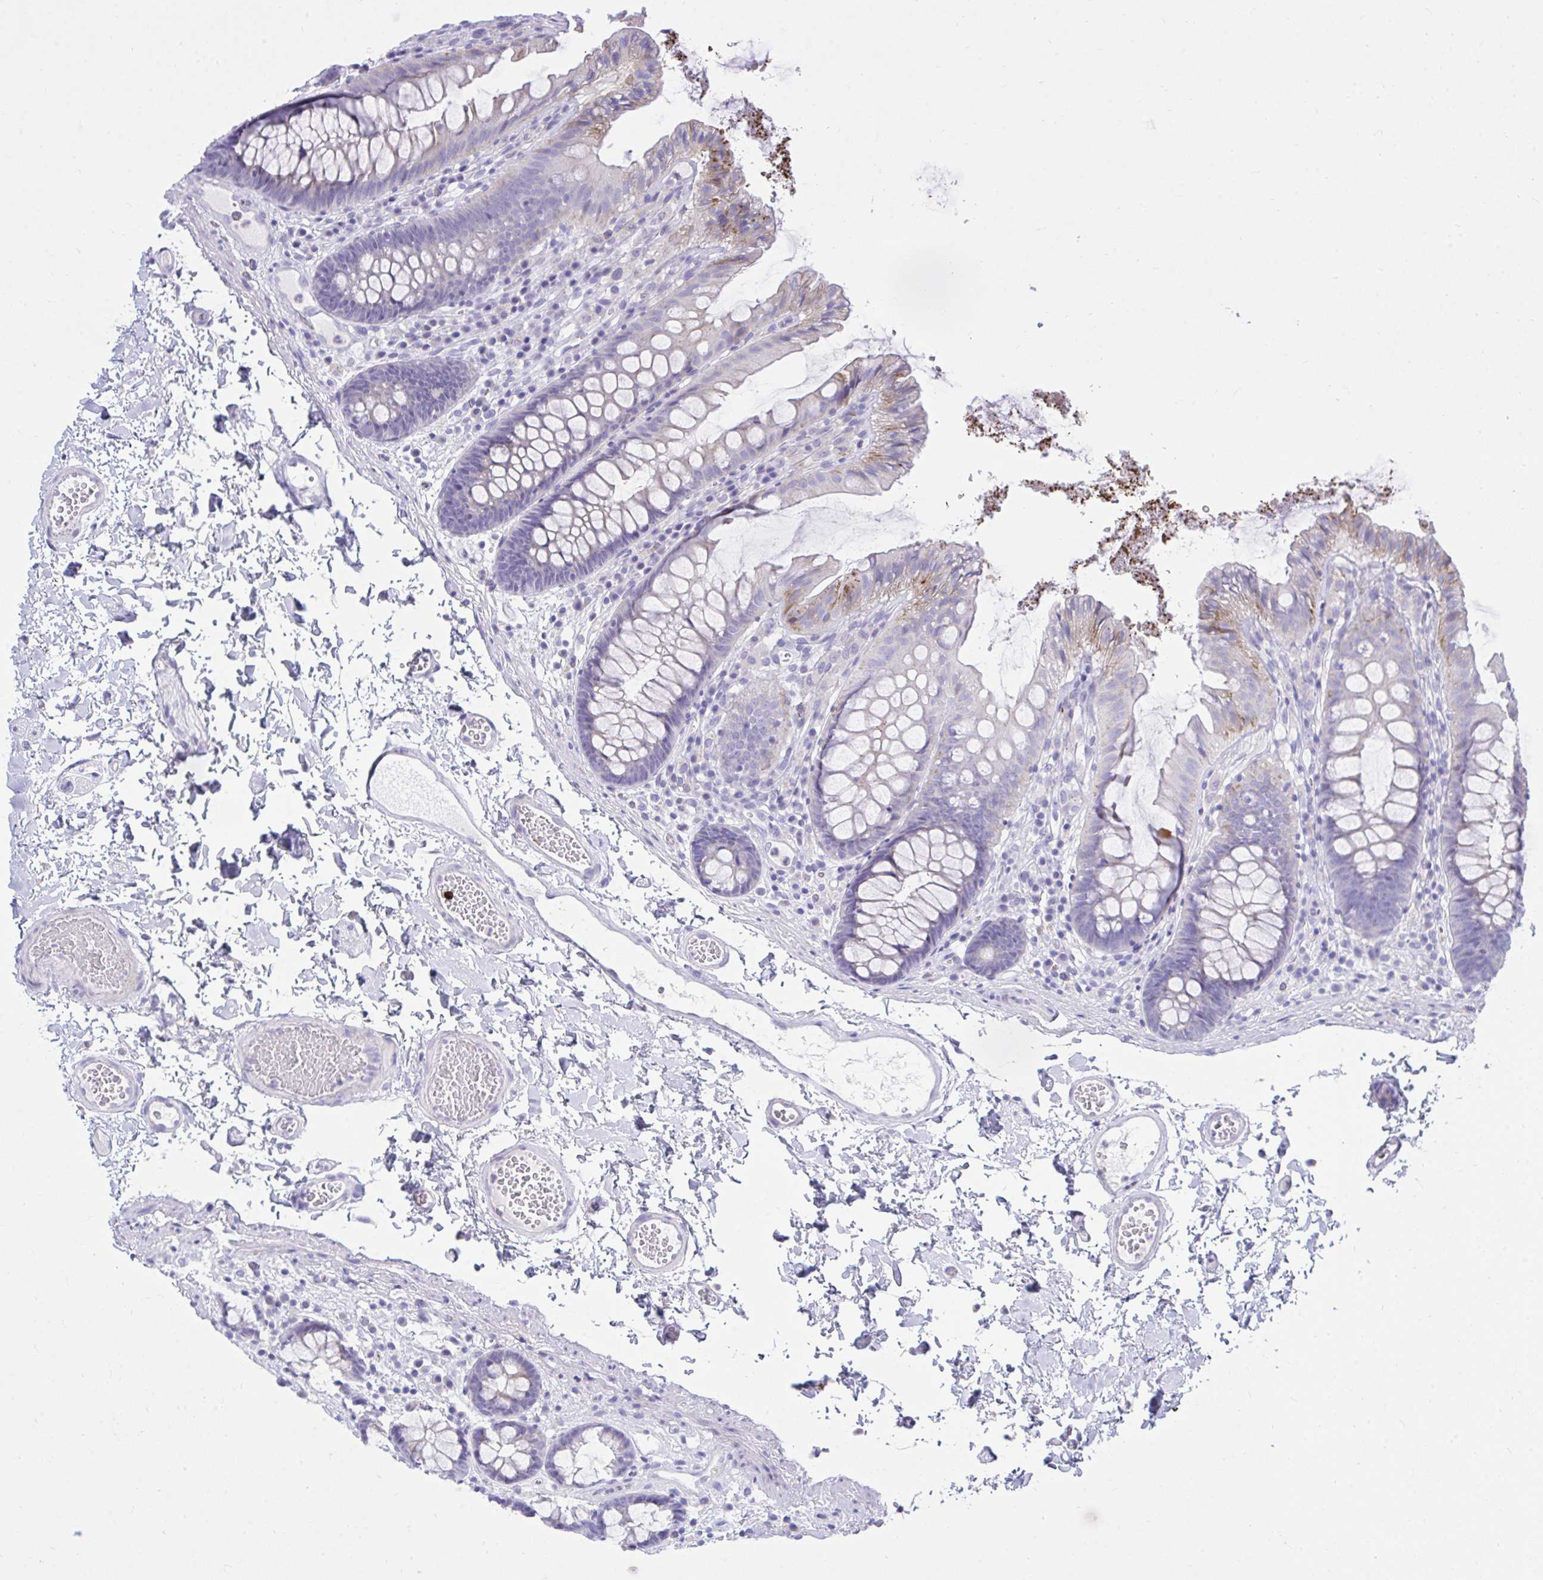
{"staining": {"intensity": "negative", "quantity": "none", "location": "none"}, "tissue": "colon", "cell_type": "Endothelial cells", "image_type": "normal", "snomed": [{"axis": "morphology", "description": "Normal tissue, NOS"}, {"axis": "topography", "description": "Colon"}, {"axis": "topography", "description": "Peripheral nerve tissue"}], "caption": "Immunohistochemistry photomicrograph of benign colon: human colon stained with DAB demonstrates no significant protein expression in endothelial cells. (Immunohistochemistry, brightfield microscopy, high magnification).", "gene": "PLEKHH1", "patient": {"sex": "male", "age": 84}}